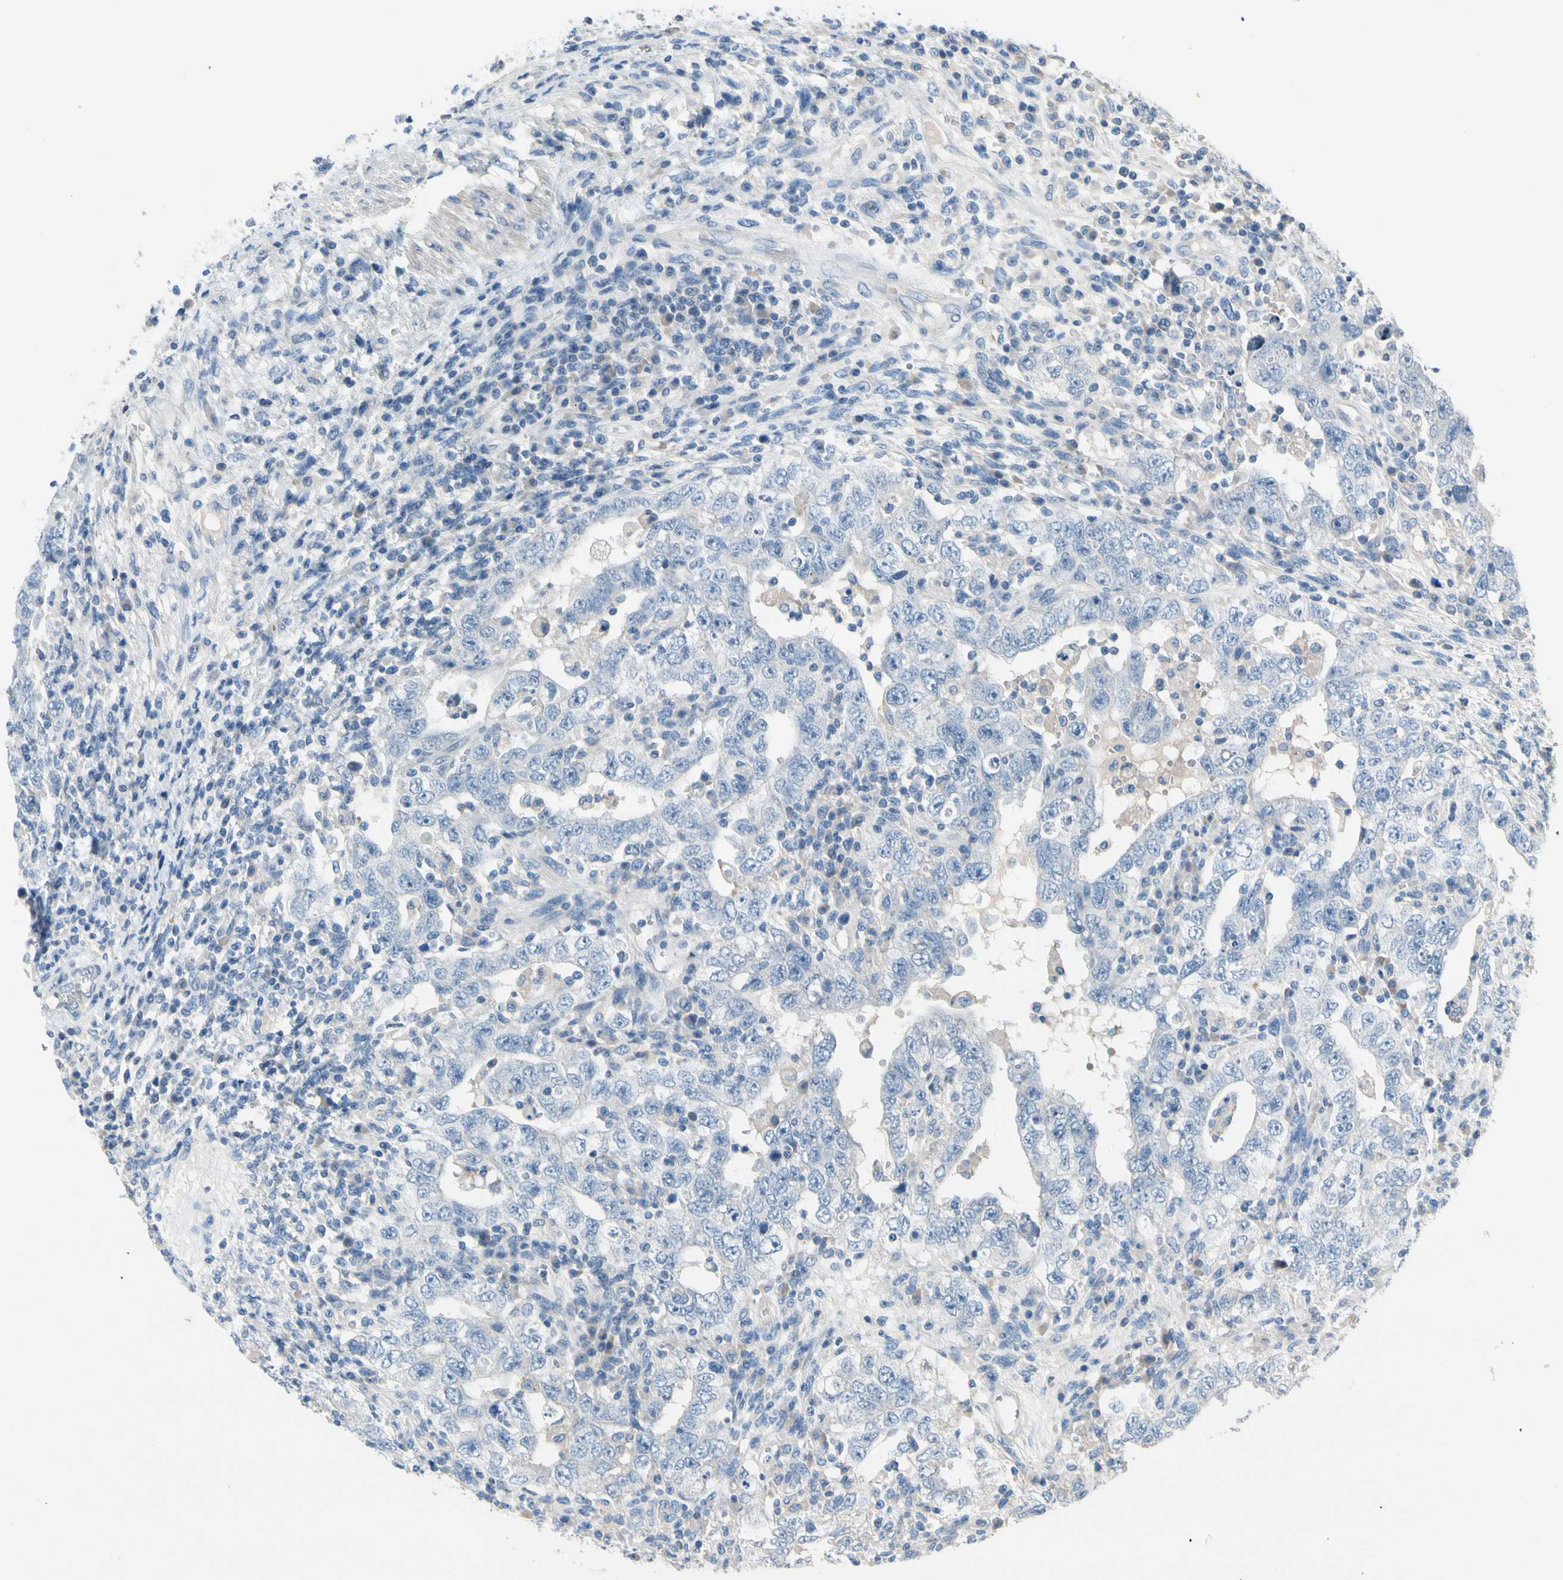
{"staining": {"intensity": "negative", "quantity": "none", "location": "none"}, "tissue": "testis cancer", "cell_type": "Tumor cells", "image_type": "cancer", "snomed": [{"axis": "morphology", "description": "Carcinoma, Embryonal, NOS"}, {"axis": "topography", "description": "Testis"}], "caption": "Human testis cancer stained for a protein using IHC shows no expression in tumor cells.", "gene": "SIGLEC5", "patient": {"sex": "male", "age": 26}}